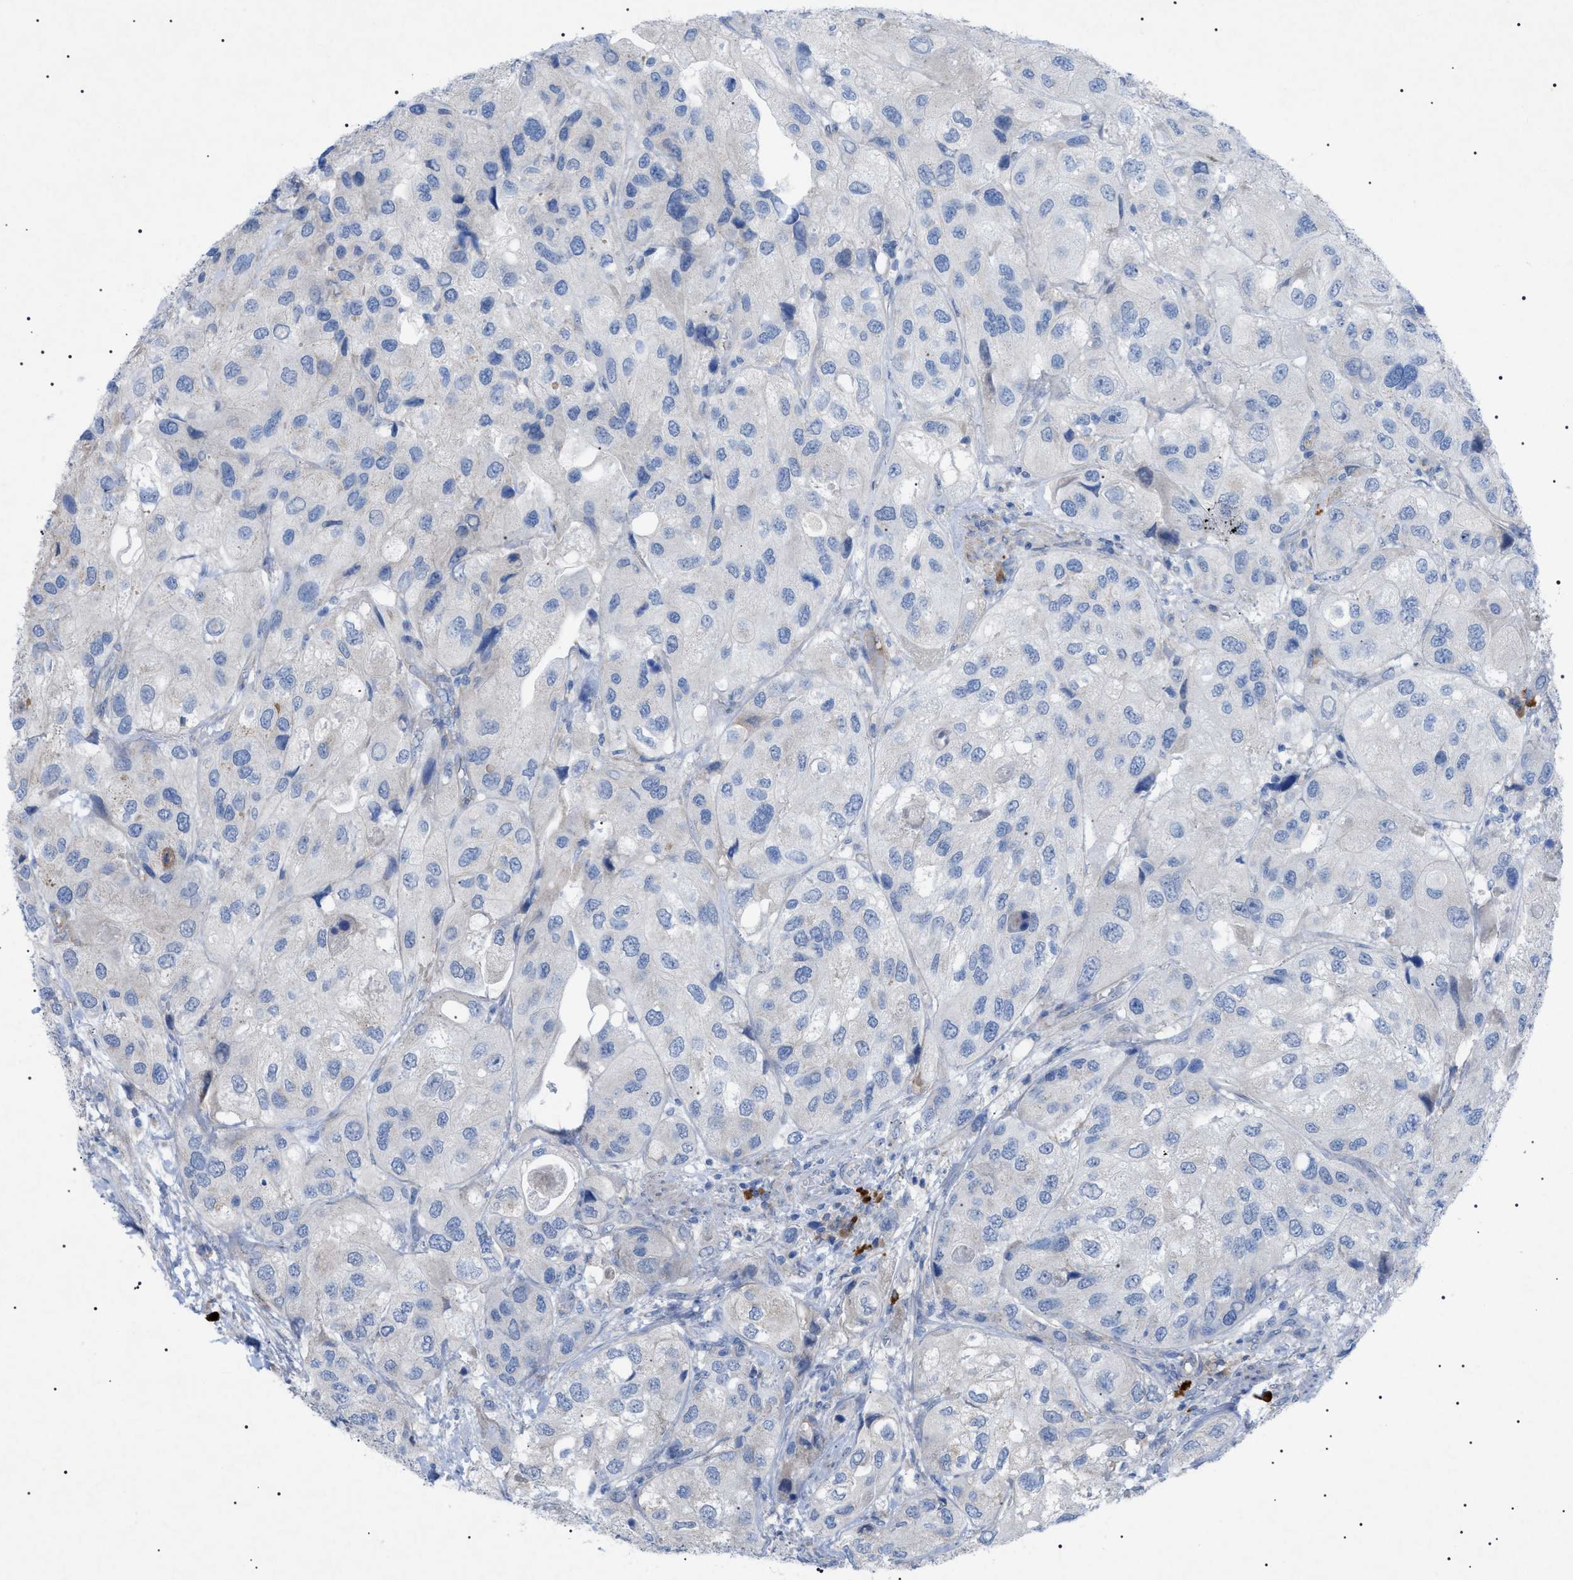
{"staining": {"intensity": "negative", "quantity": "none", "location": "none"}, "tissue": "urothelial cancer", "cell_type": "Tumor cells", "image_type": "cancer", "snomed": [{"axis": "morphology", "description": "Urothelial carcinoma, High grade"}, {"axis": "topography", "description": "Urinary bladder"}], "caption": "This is an immunohistochemistry histopathology image of high-grade urothelial carcinoma. There is no expression in tumor cells.", "gene": "ADAMTS1", "patient": {"sex": "female", "age": 64}}